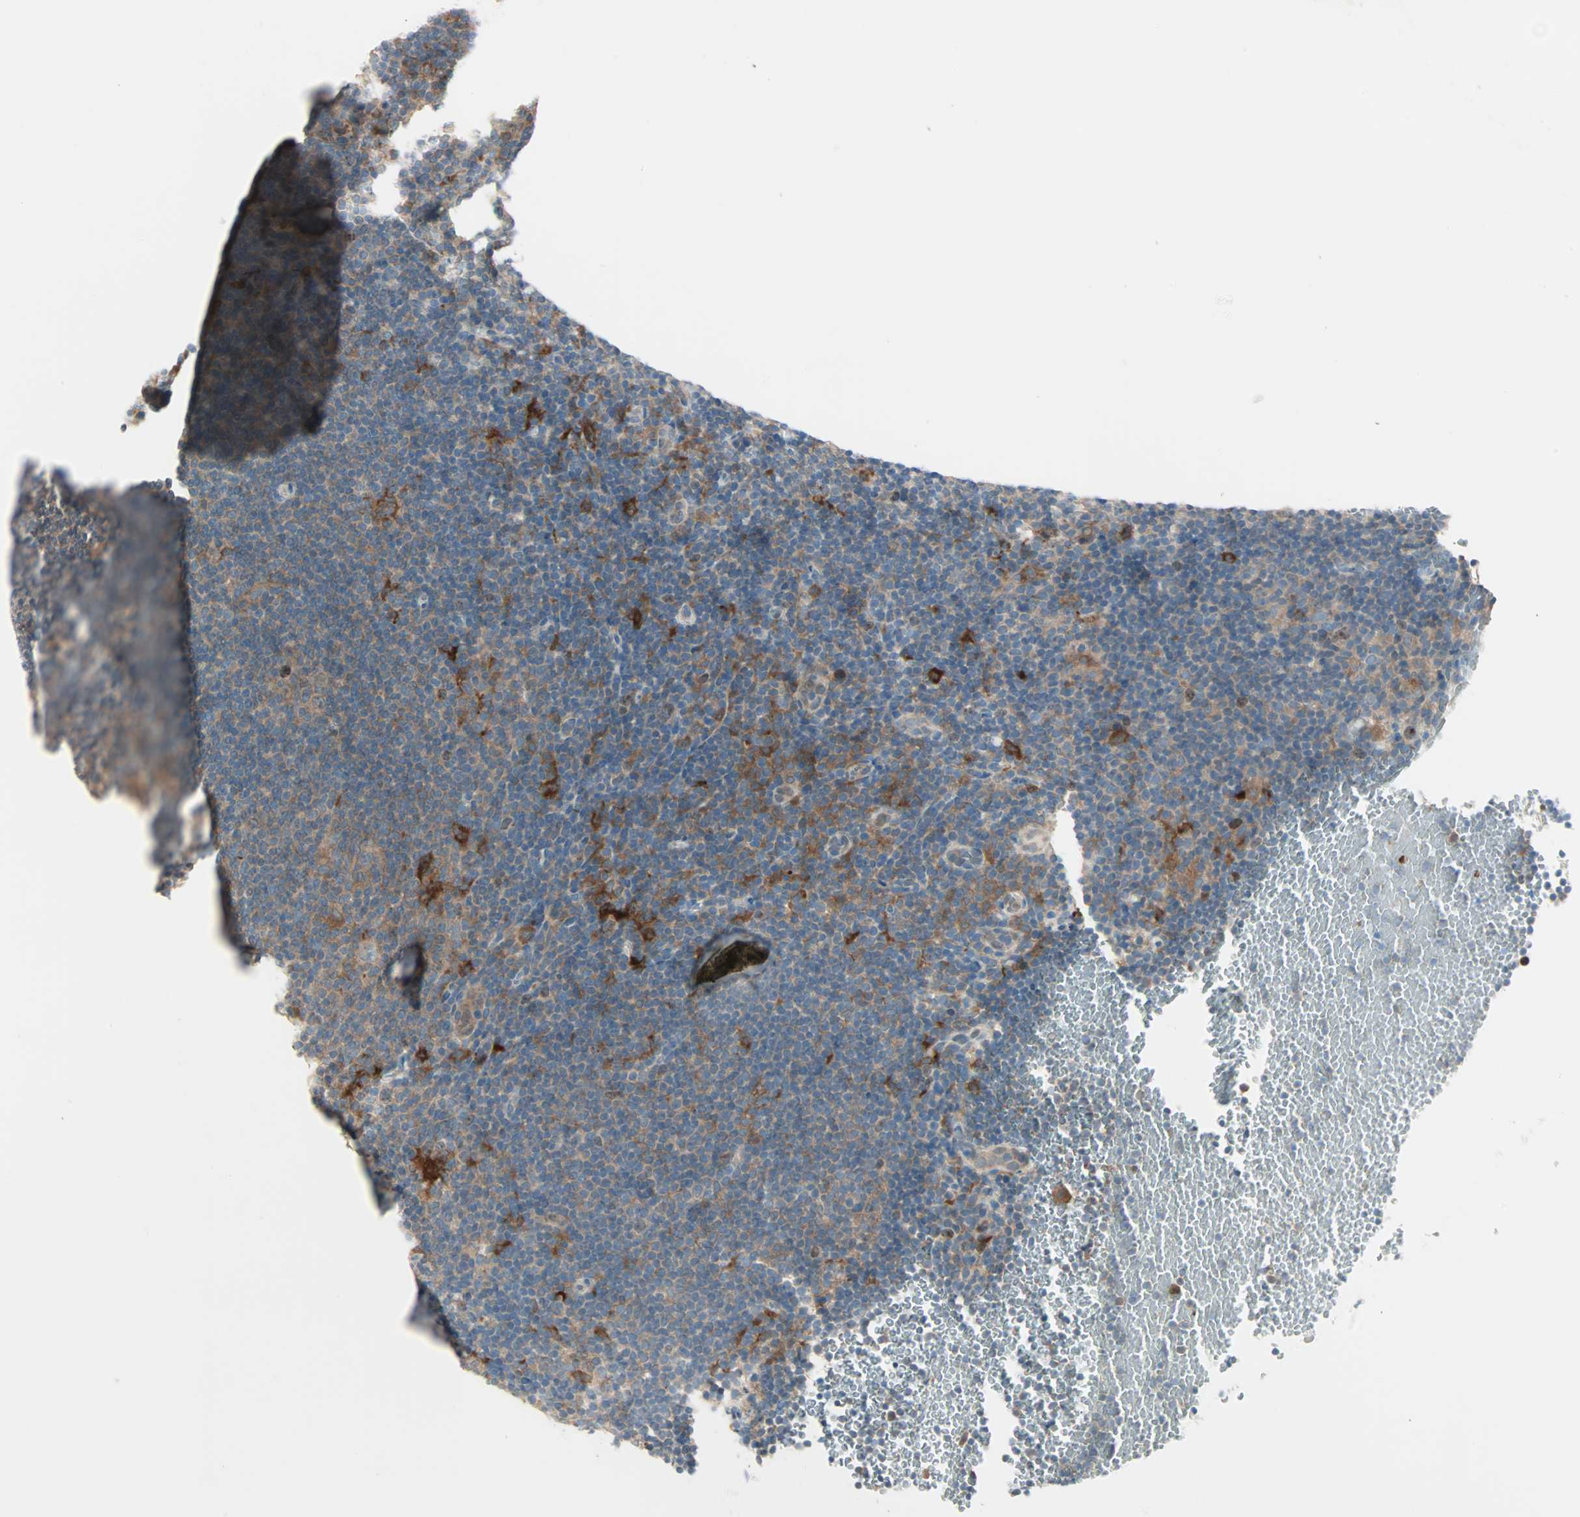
{"staining": {"intensity": "moderate", "quantity": ">75%", "location": "cytoplasmic/membranous"}, "tissue": "lymphoma", "cell_type": "Tumor cells", "image_type": "cancer", "snomed": [{"axis": "morphology", "description": "Hodgkin's disease, NOS"}, {"axis": "topography", "description": "Lymph node"}], "caption": "Immunohistochemical staining of Hodgkin's disease exhibits medium levels of moderate cytoplasmic/membranous protein positivity in approximately >75% of tumor cells.", "gene": "SMIM8", "patient": {"sex": "female", "age": 57}}